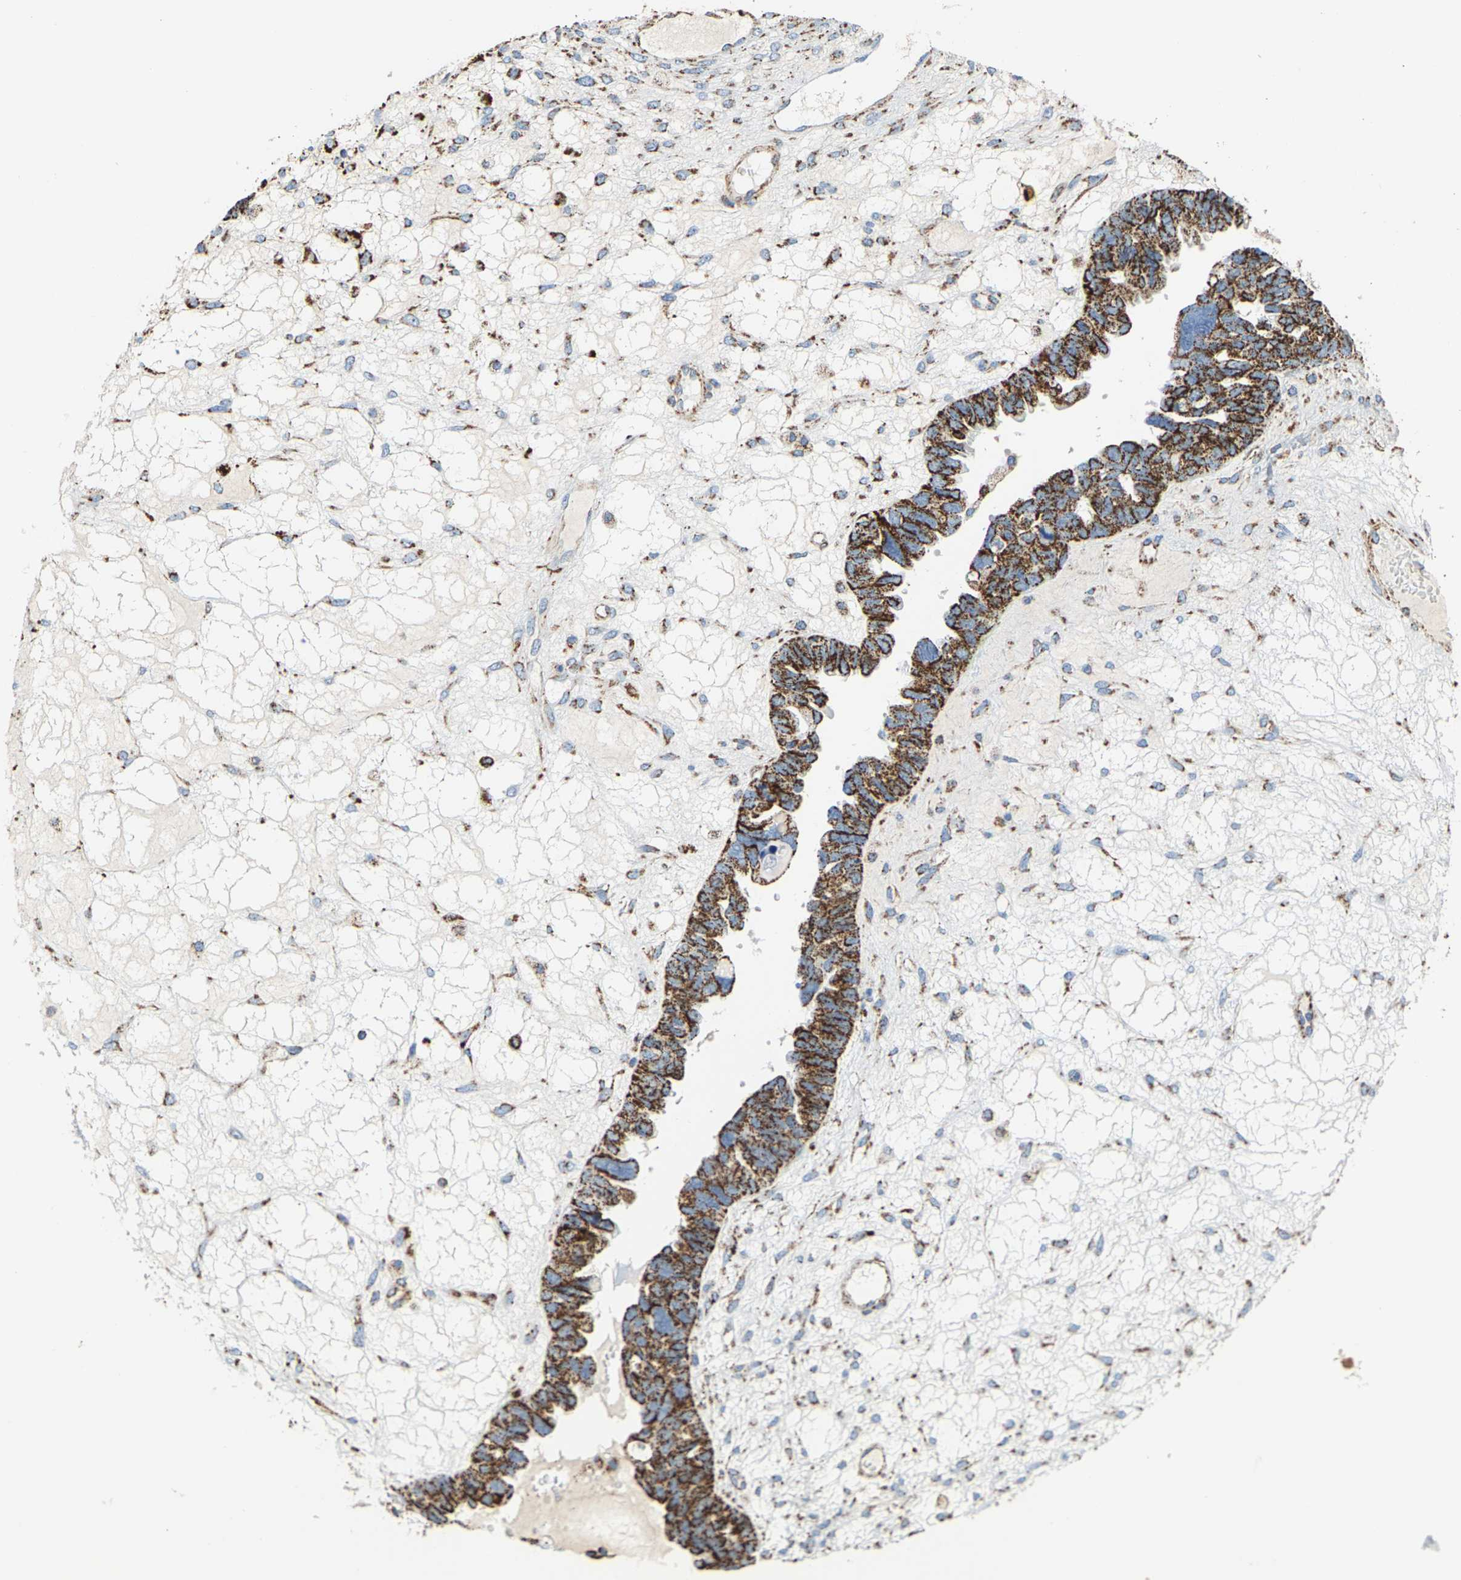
{"staining": {"intensity": "strong", "quantity": ">75%", "location": "cytoplasmic/membranous"}, "tissue": "ovarian cancer", "cell_type": "Tumor cells", "image_type": "cancer", "snomed": [{"axis": "morphology", "description": "Cystadenocarcinoma, serous, NOS"}, {"axis": "topography", "description": "Ovary"}], "caption": "Ovarian cancer (serous cystadenocarcinoma) tissue demonstrates strong cytoplasmic/membranous expression in approximately >75% of tumor cells", "gene": "SHMT2", "patient": {"sex": "female", "age": 79}}